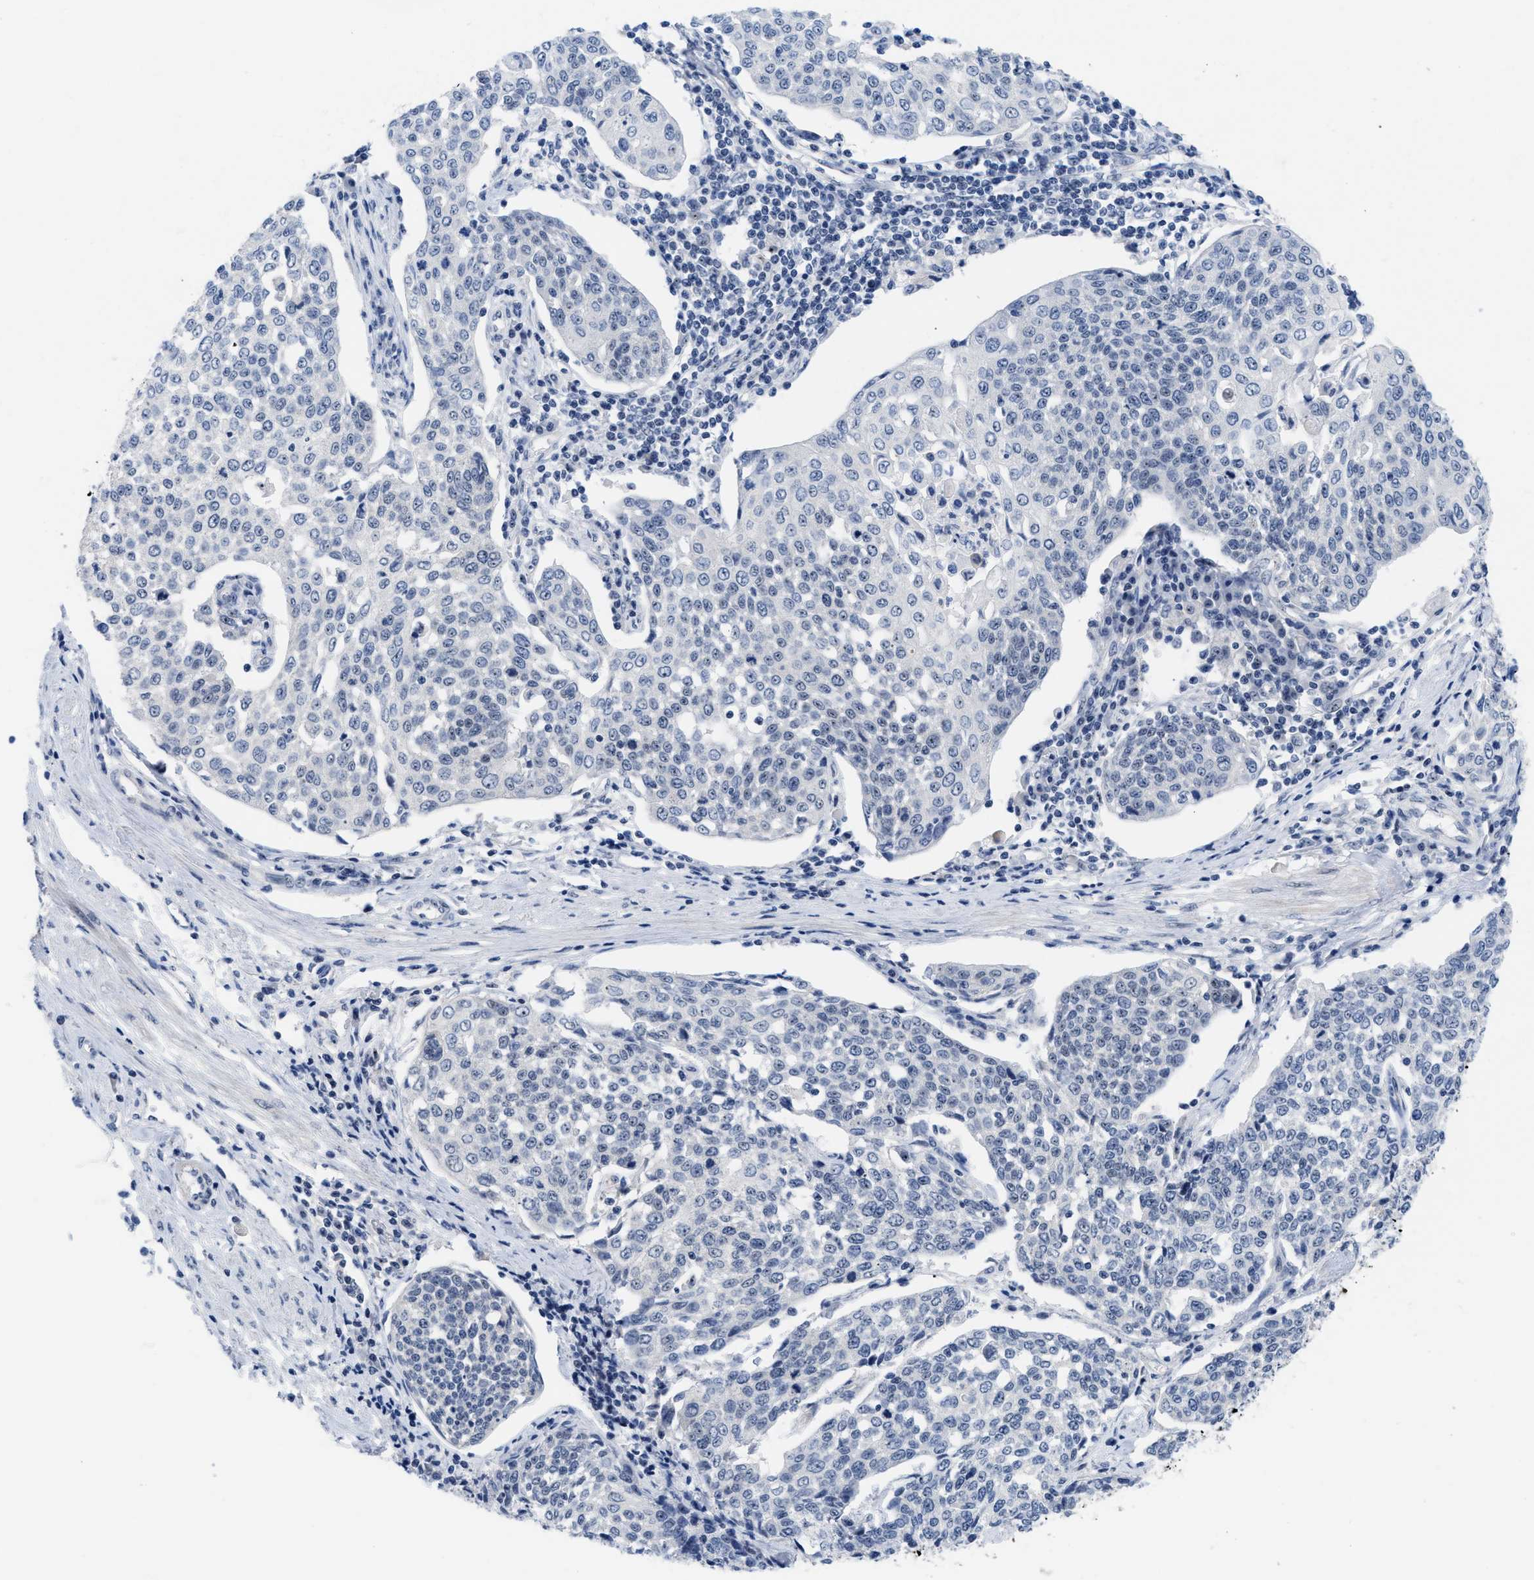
{"staining": {"intensity": "weak", "quantity": "<25%", "location": "nuclear"}, "tissue": "cervical cancer", "cell_type": "Tumor cells", "image_type": "cancer", "snomed": [{"axis": "morphology", "description": "Squamous cell carcinoma, NOS"}, {"axis": "topography", "description": "Cervix"}], "caption": "Cervical squamous cell carcinoma was stained to show a protein in brown. There is no significant staining in tumor cells.", "gene": "NOP58", "patient": {"sex": "female", "age": 34}}